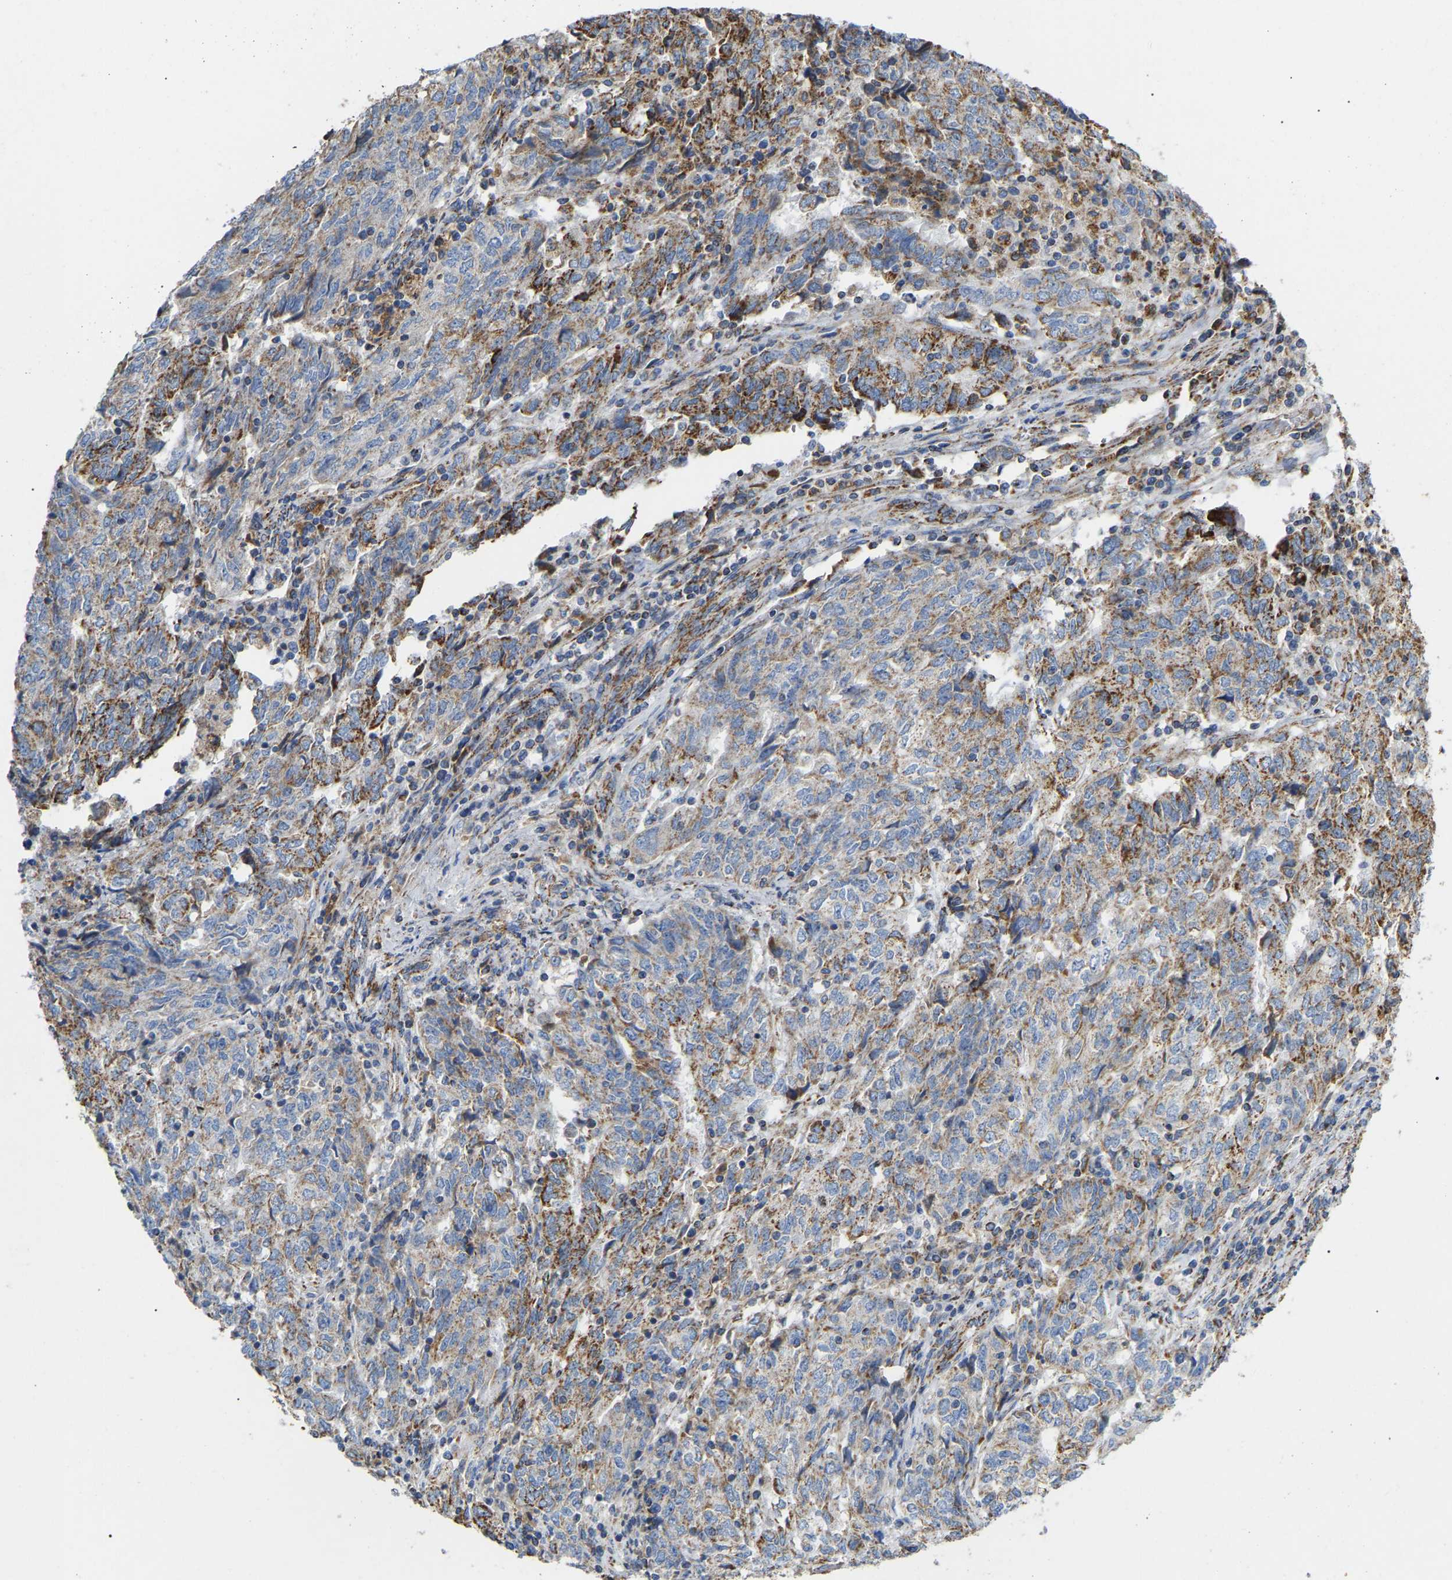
{"staining": {"intensity": "moderate", "quantity": "<25%", "location": "cytoplasmic/membranous"}, "tissue": "endometrial cancer", "cell_type": "Tumor cells", "image_type": "cancer", "snomed": [{"axis": "morphology", "description": "Adenocarcinoma, NOS"}, {"axis": "topography", "description": "Endometrium"}], "caption": "DAB immunohistochemical staining of human endometrial cancer displays moderate cytoplasmic/membranous protein staining in approximately <25% of tumor cells.", "gene": "HIBADH", "patient": {"sex": "female", "age": 80}}